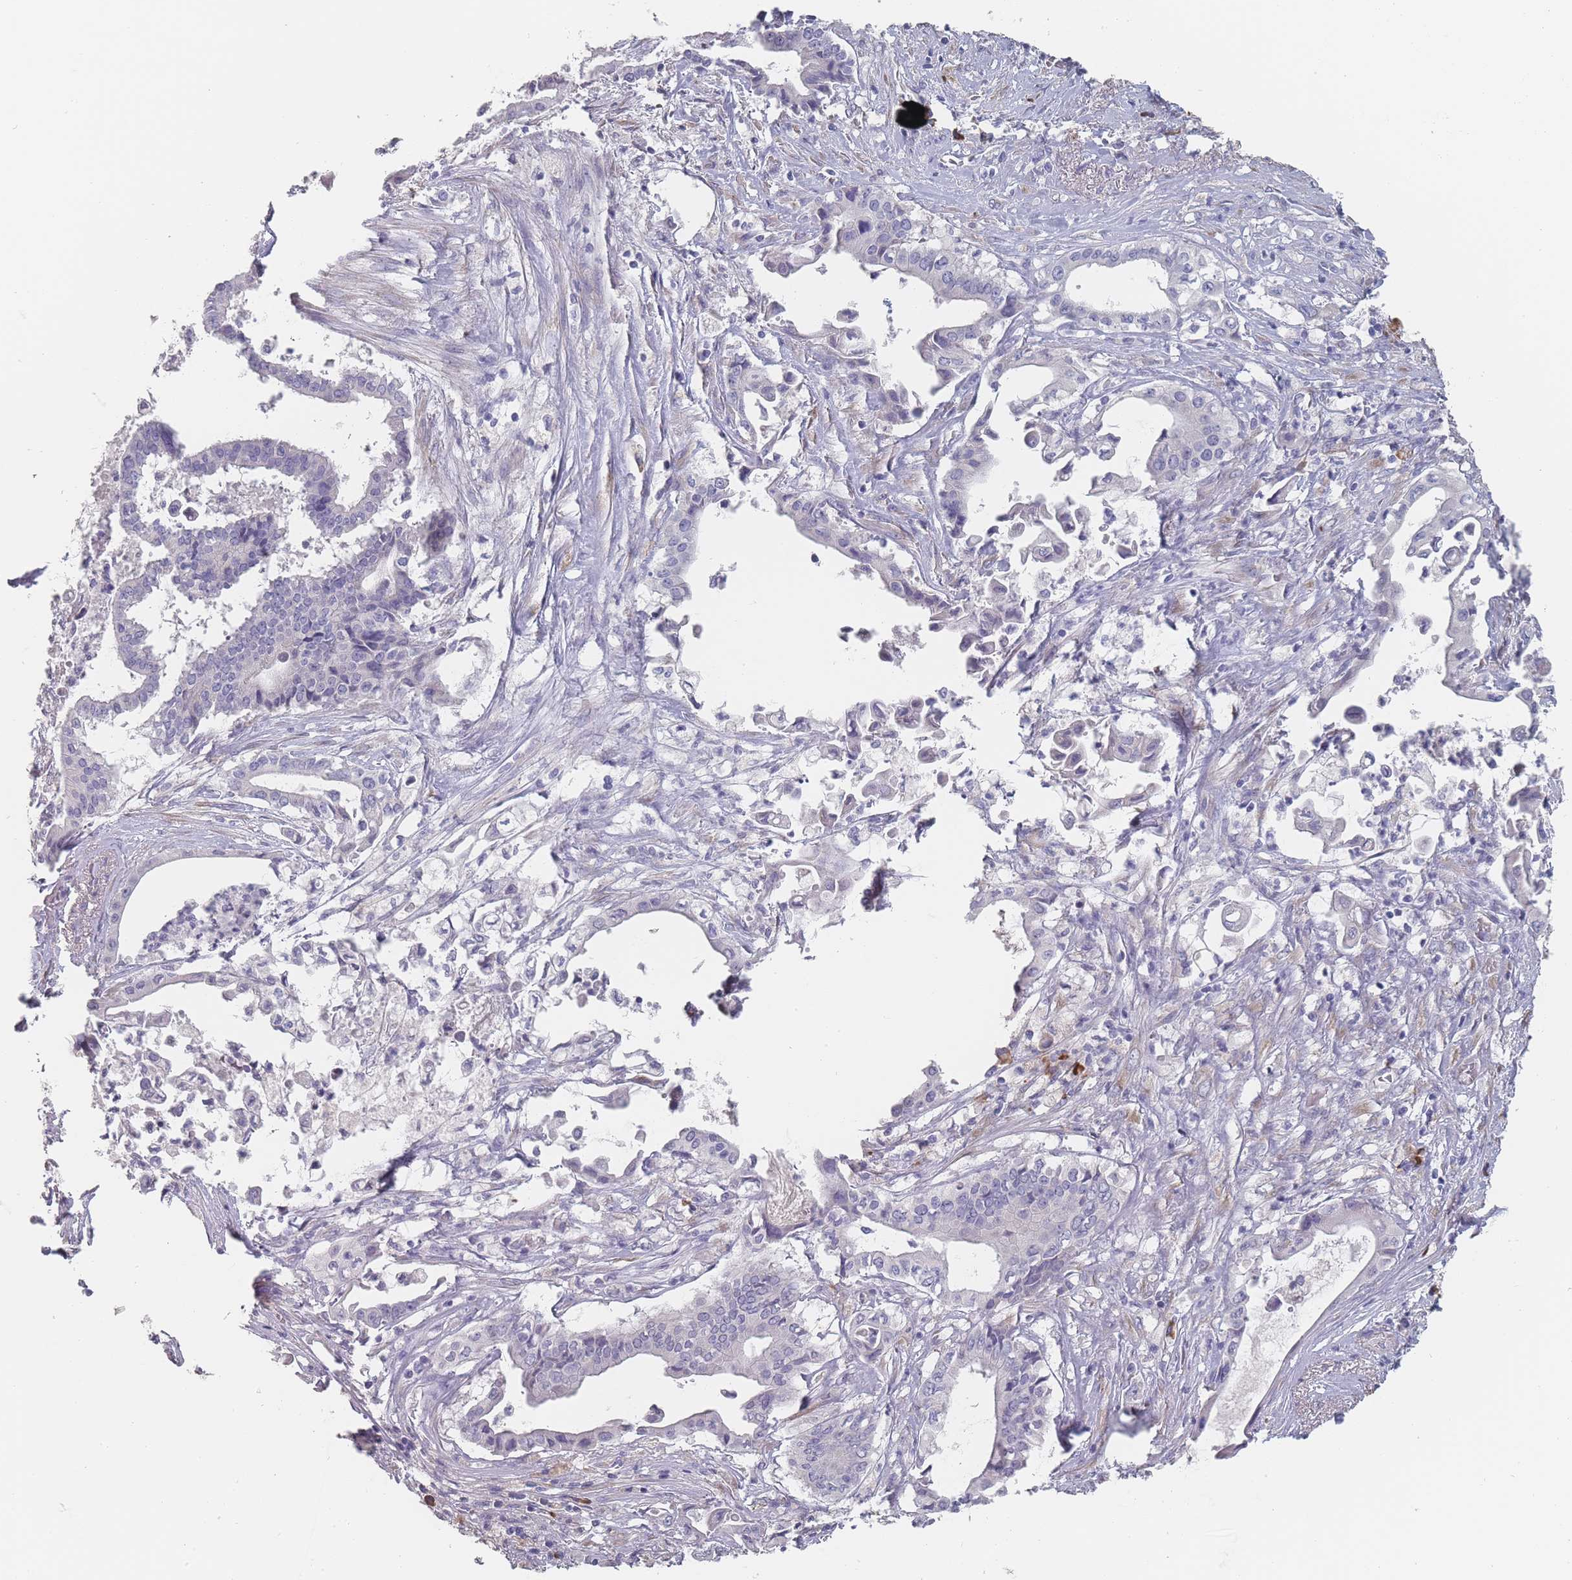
{"staining": {"intensity": "negative", "quantity": "none", "location": "none"}, "tissue": "pancreatic cancer", "cell_type": "Tumor cells", "image_type": "cancer", "snomed": [{"axis": "morphology", "description": "Adenocarcinoma, NOS"}, {"axis": "topography", "description": "Pancreas"}], "caption": "Micrograph shows no significant protein expression in tumor cells of pancreatic cancer (adenocarcinoma). The staining is performed using DAB (3,3'-diaminobenzidine) brown chromogen with nuclei counter-stained in using hematoxylin.", "gene": "SLC35E4", "patient": {"sex": "female", "age": 77}}